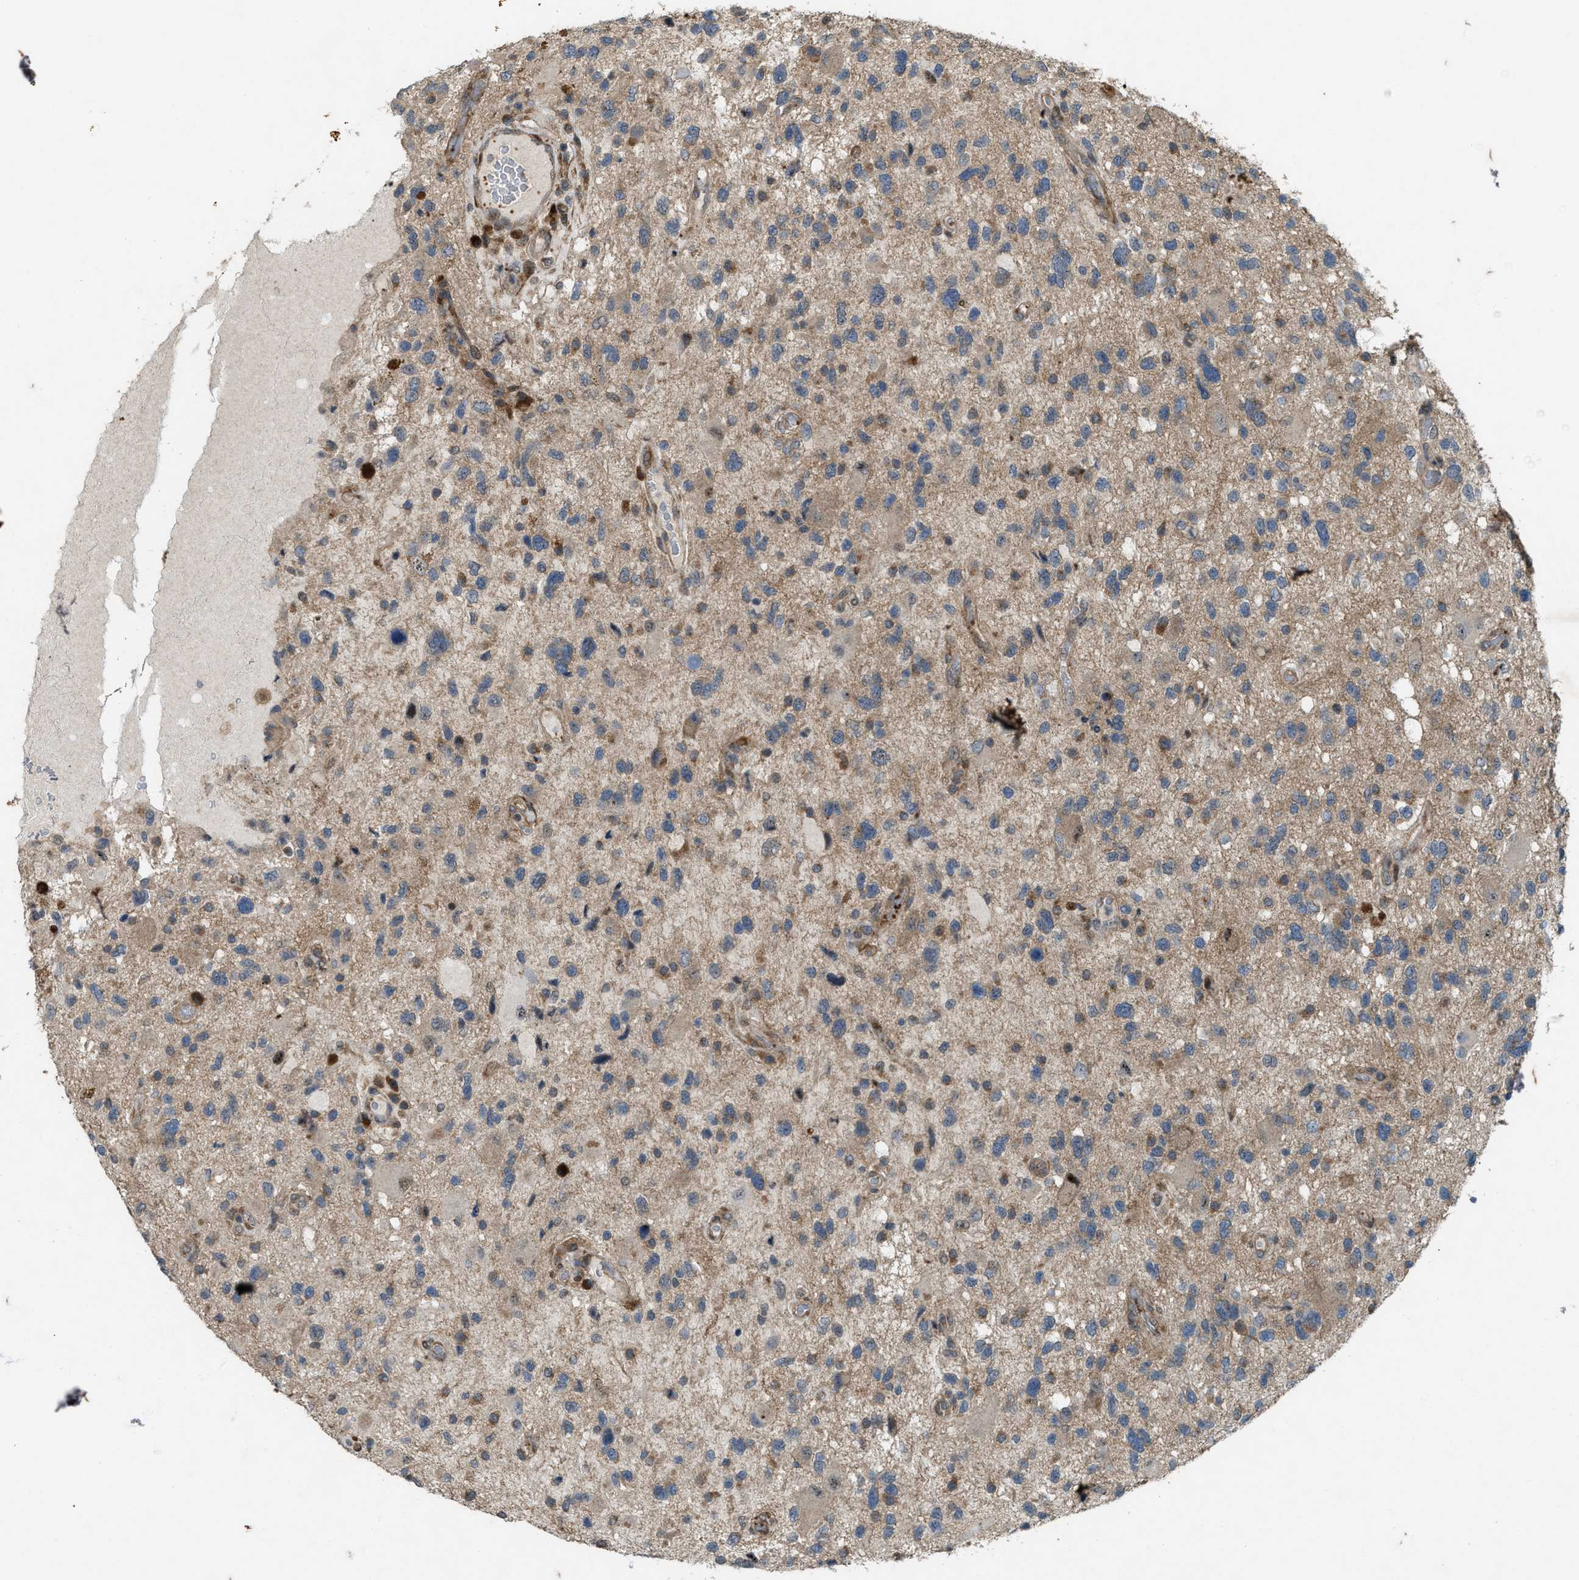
{"staining": {"intensity": "weak", "quantity": ">75%", "location": "cytoplasmic/membranous"}, "tissue": "glioma", "cell_type": "Tumor cells", "image_type": "cancer", "snomed": [{"axis": "morphology", "description": "Glioma, malignant, High grade"}, {"axis": "topography", "description": "Brain"}], "caption": "High-power microscopy captured an IHC image of glioma, revealing weak cytoplasmic/membranous expression in about >75% of tumor cells.", "gene": "LRRC72", "patient": {"sex": "male", "age": 33}}